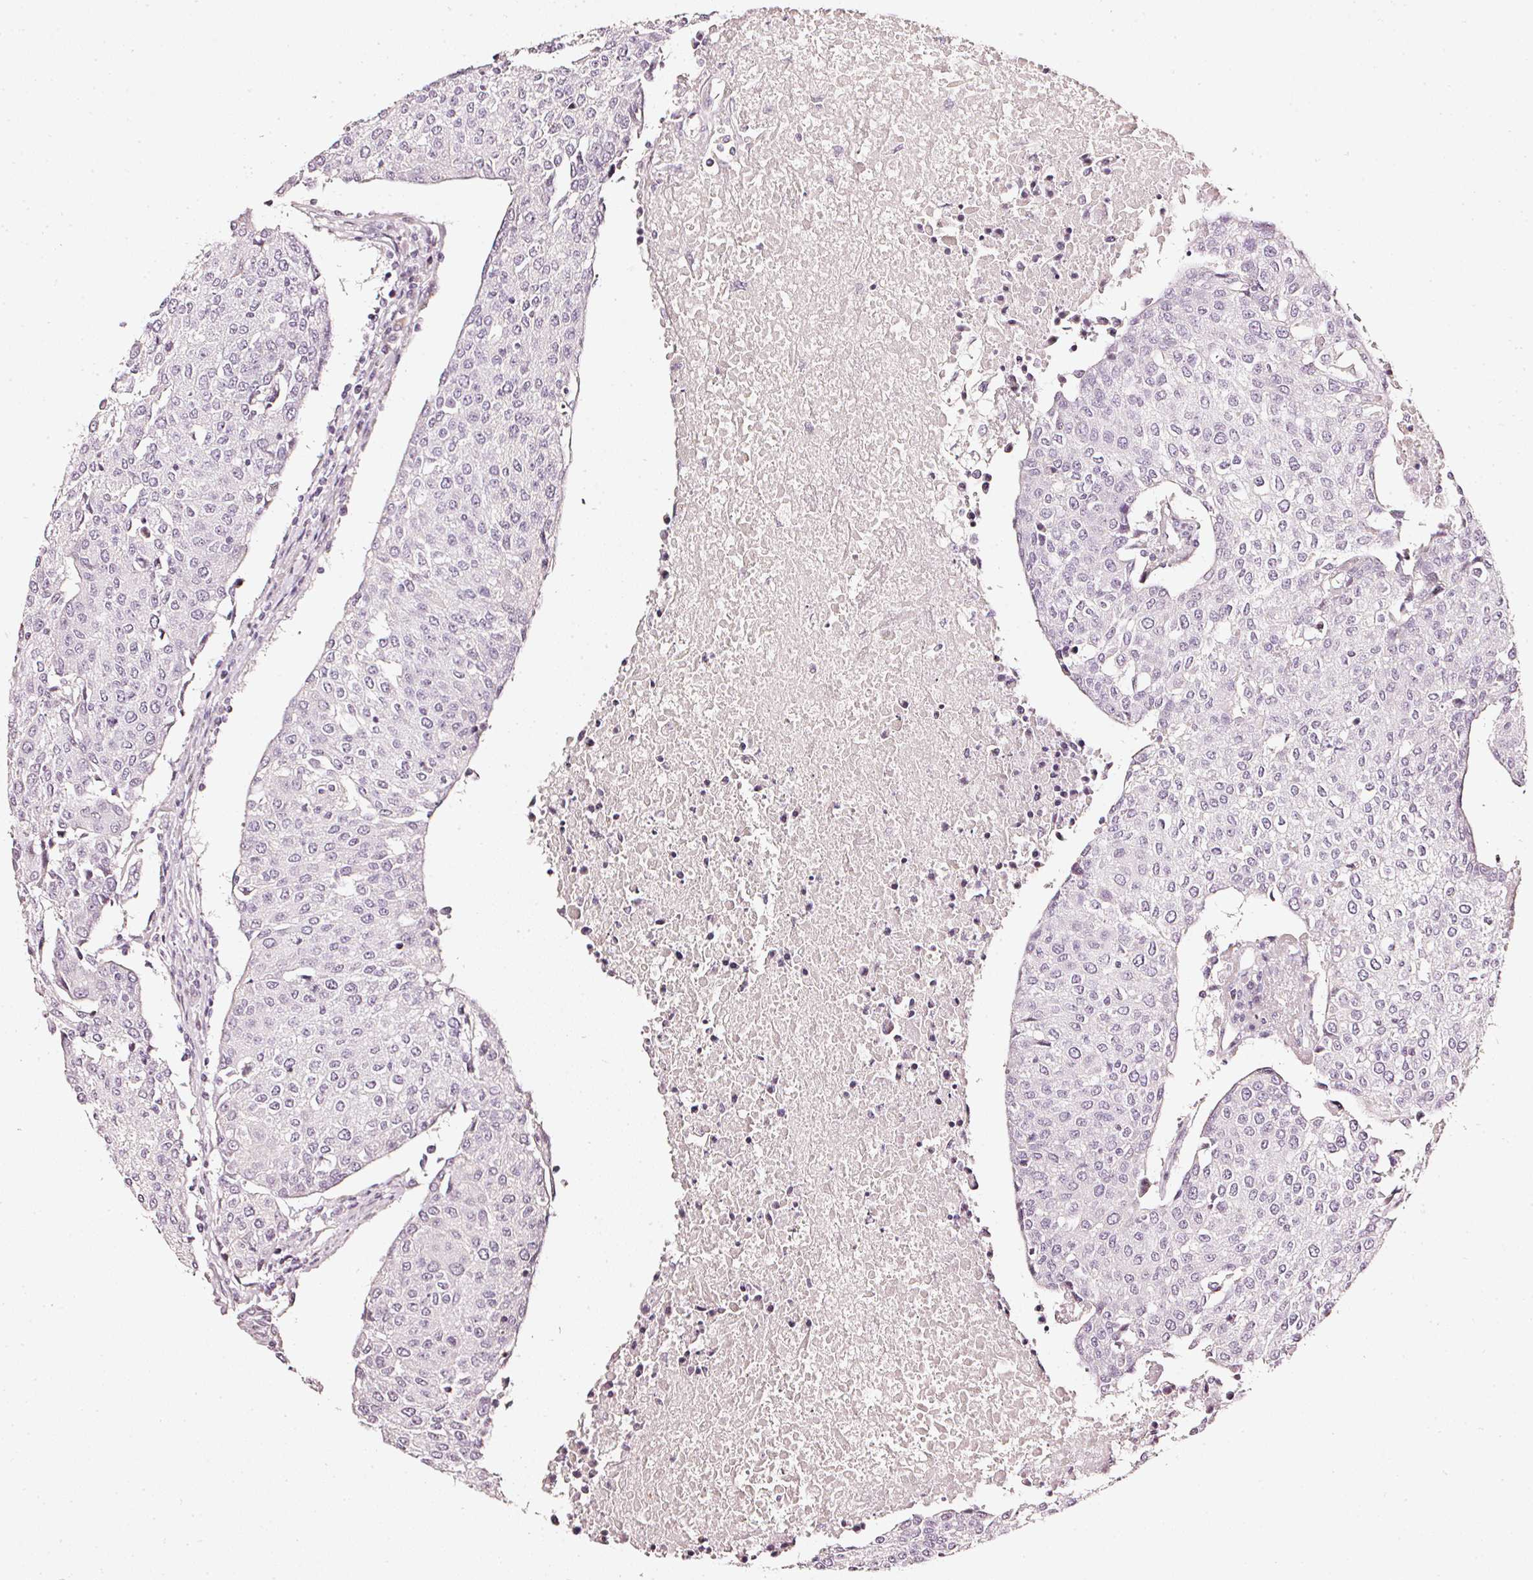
{"staining": {"intensity": "negative", "quantity": "none", "location": "none"}, "tissue": "urothelial cancer", "cell_type": "Tumor cells", "image_type": "cancer", "snomed": [{"axis": "morphology", "description": "Urothelial carcinoma, High grade"}, {"axis": "topography", "description": "Urinary bladder"}], "caption": "IHC image of neoplastic tissue: human urothelial cancer stained with DAB reveals no significant protein expression in tumor cells.", "gene": "CNP", "patient": {"sex": "female", "age": 85}}